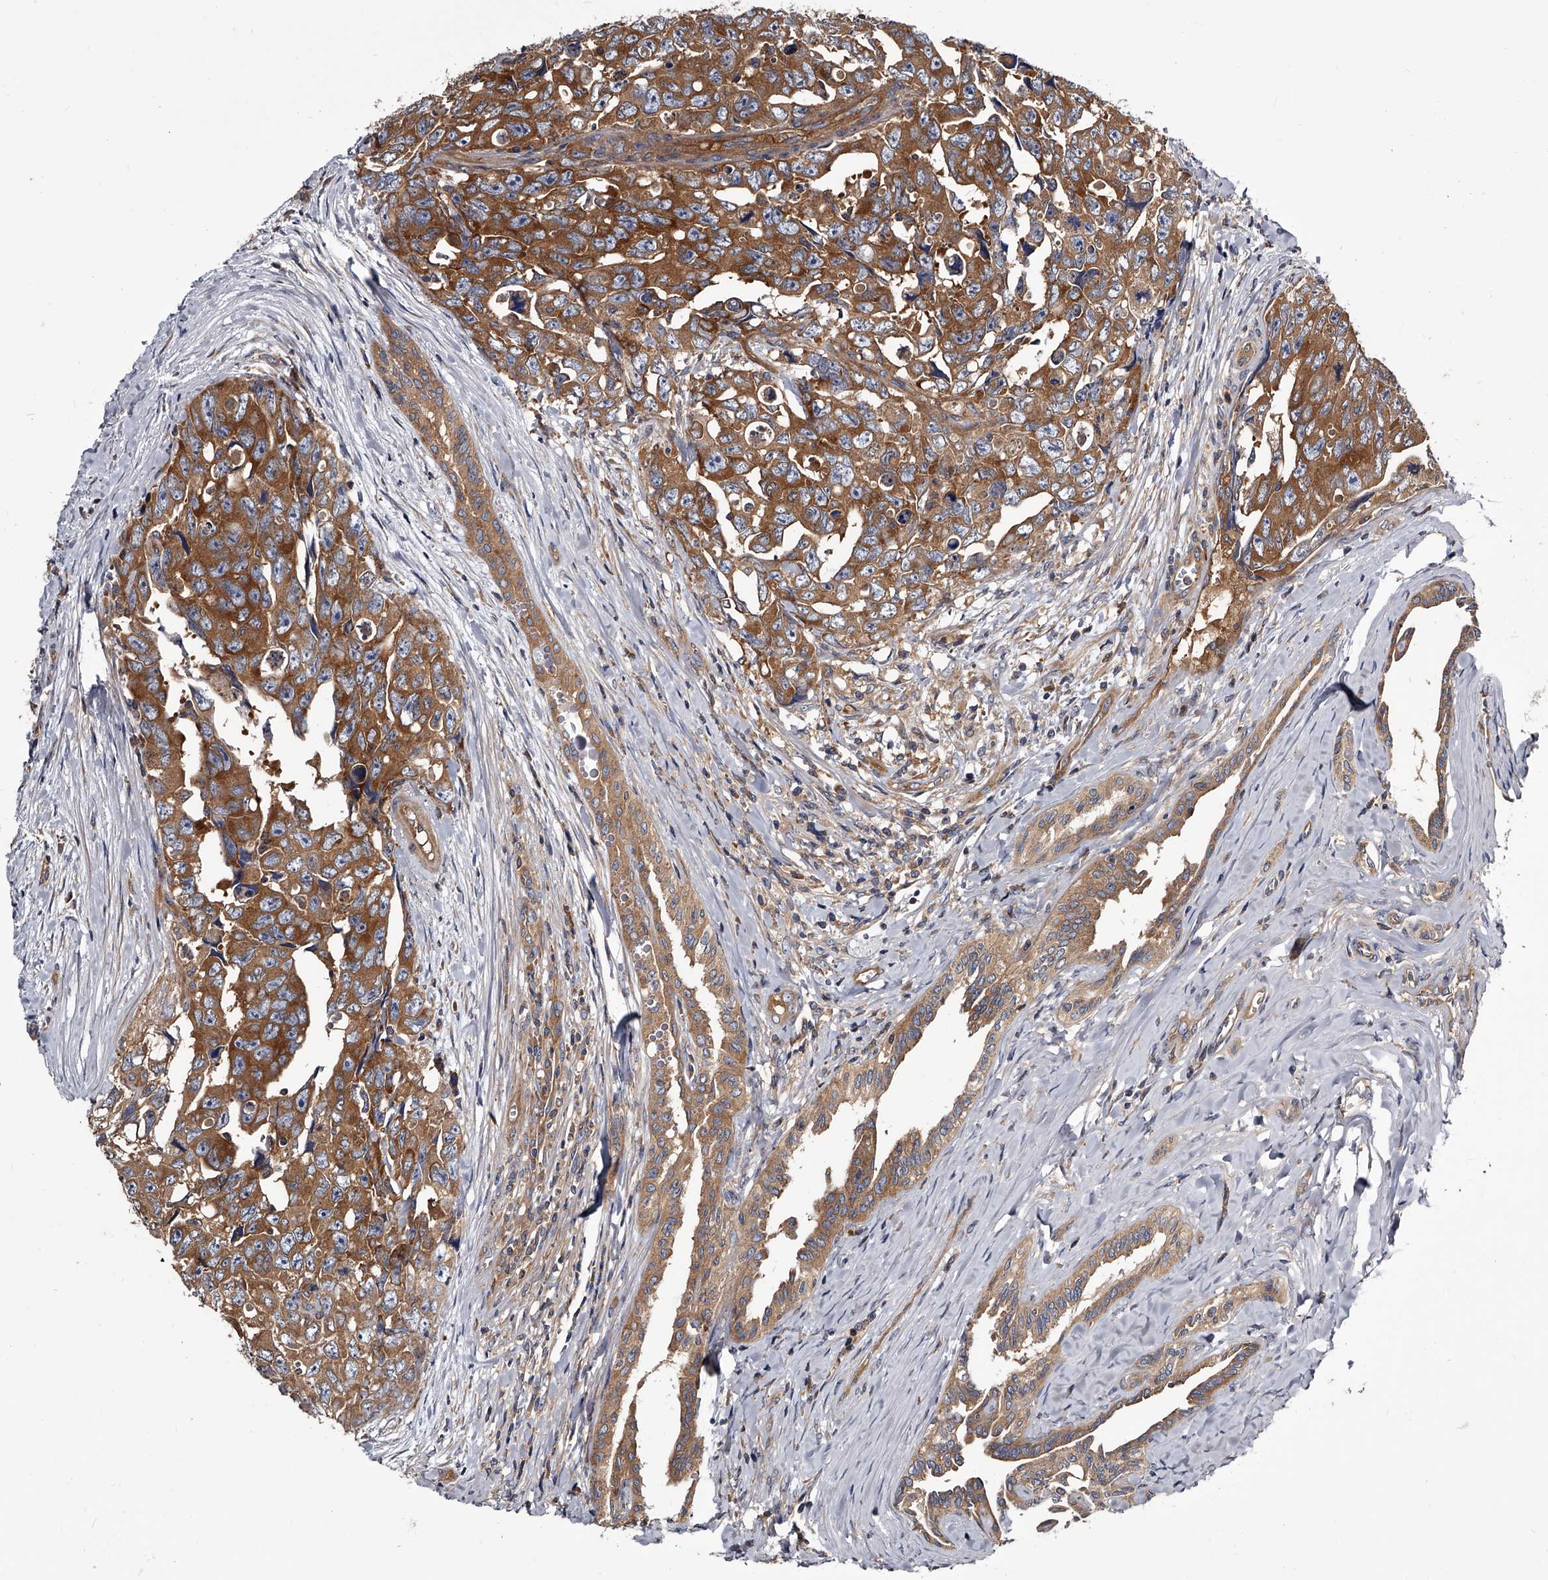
{"staining": {"intensity": "strong", "quantity": ">75%", "location": "cytoplasmic/membranous"}, "tissue": "testis cancer", "cell_type": "Tumor cells", "image_type": "cancer", "snomed": [{"axis": "morphology", "description": "Carcinoma, Embryonal, NOS"}, {"axis": "topography", "description": "Testis"}], "caption": "Strong cytoplasmic/membranous protein staining is present in about >75% of tumor cells in testis embryonal carcinoma.", "gene": "GAPVD1", "patient": {"sex": "male", "age": 28}}